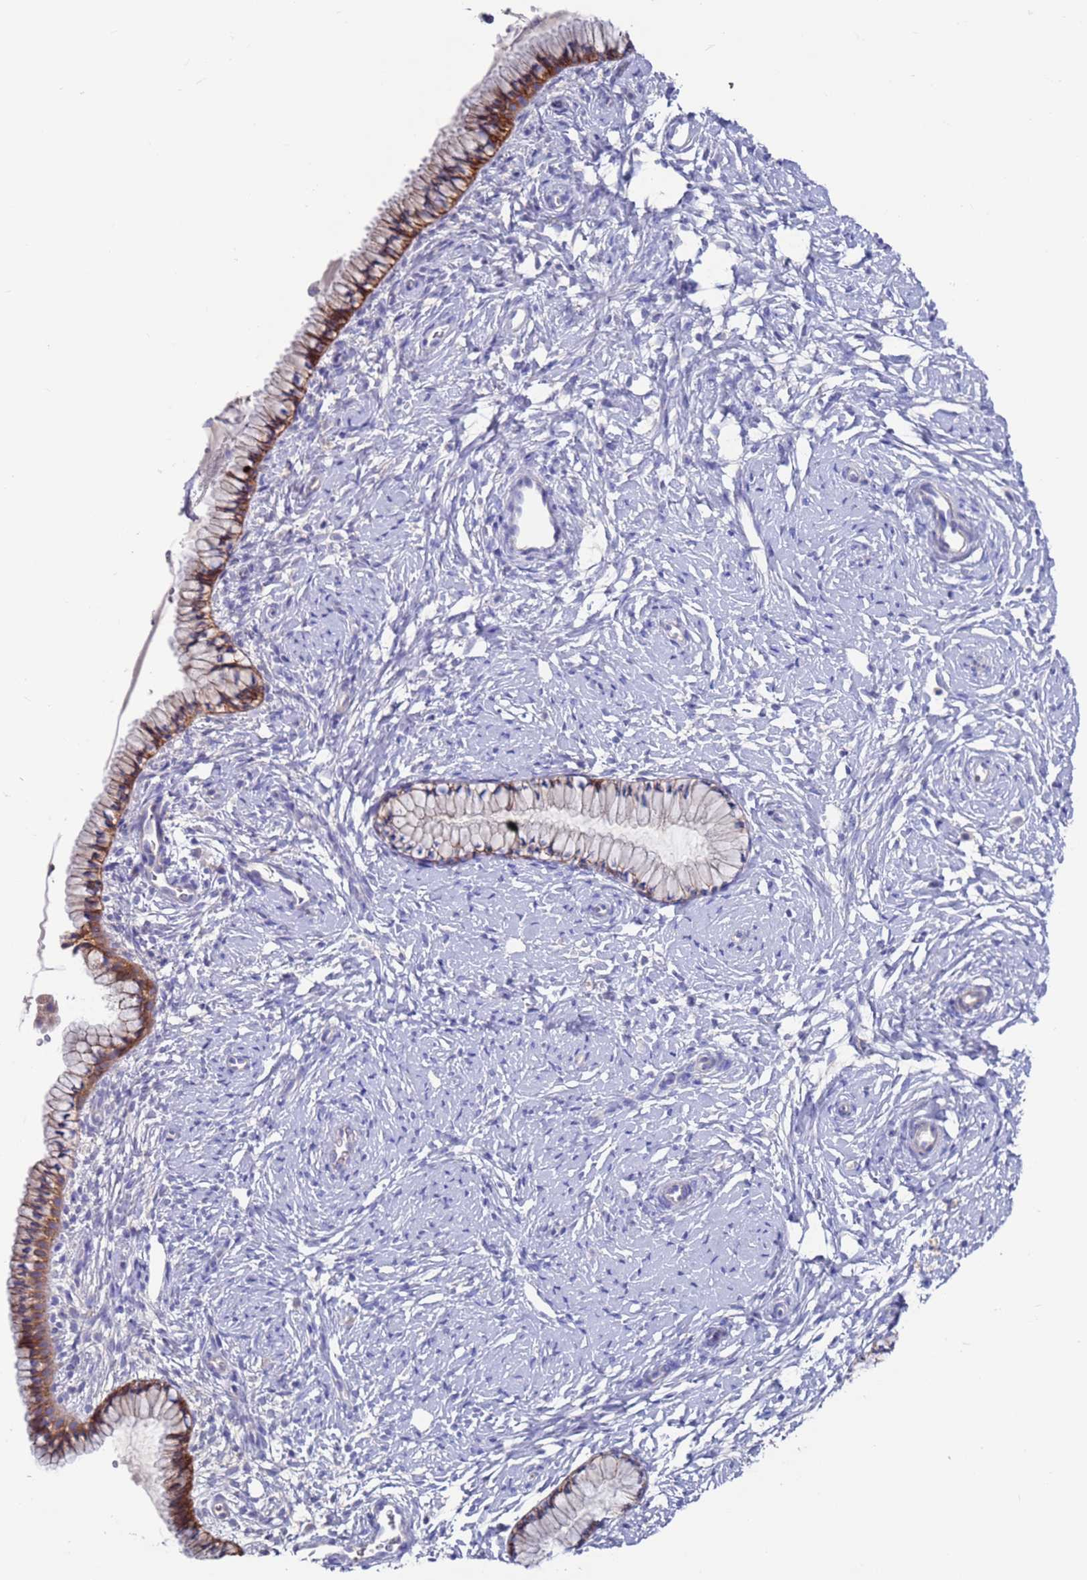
{"staining": {"intensity": "strong", "quantity": ">75%", "location": "cytoplasmic/membranous"}, "tissue": "cervix", "cell_type": "Glandular cells", "image_type": "normal", "snomed": [{"axis": "morphology", "description": "Normal tissue, NOS"}, {"axis": "topography", "description": "Cervix"}], "caption": "Immunohistochemistry (DAB) staining of benign cervix reveals strong cytoplasmic/membranous protein staining in approximately >75% of glandular cells. The protein of interest is stained brown, and the nuclei are stained in blue (DAB IHC with brightfield microscopy, high magnification).", "gene": "KRTCAP3", "patient": {"sex": "female", "age": 33}}